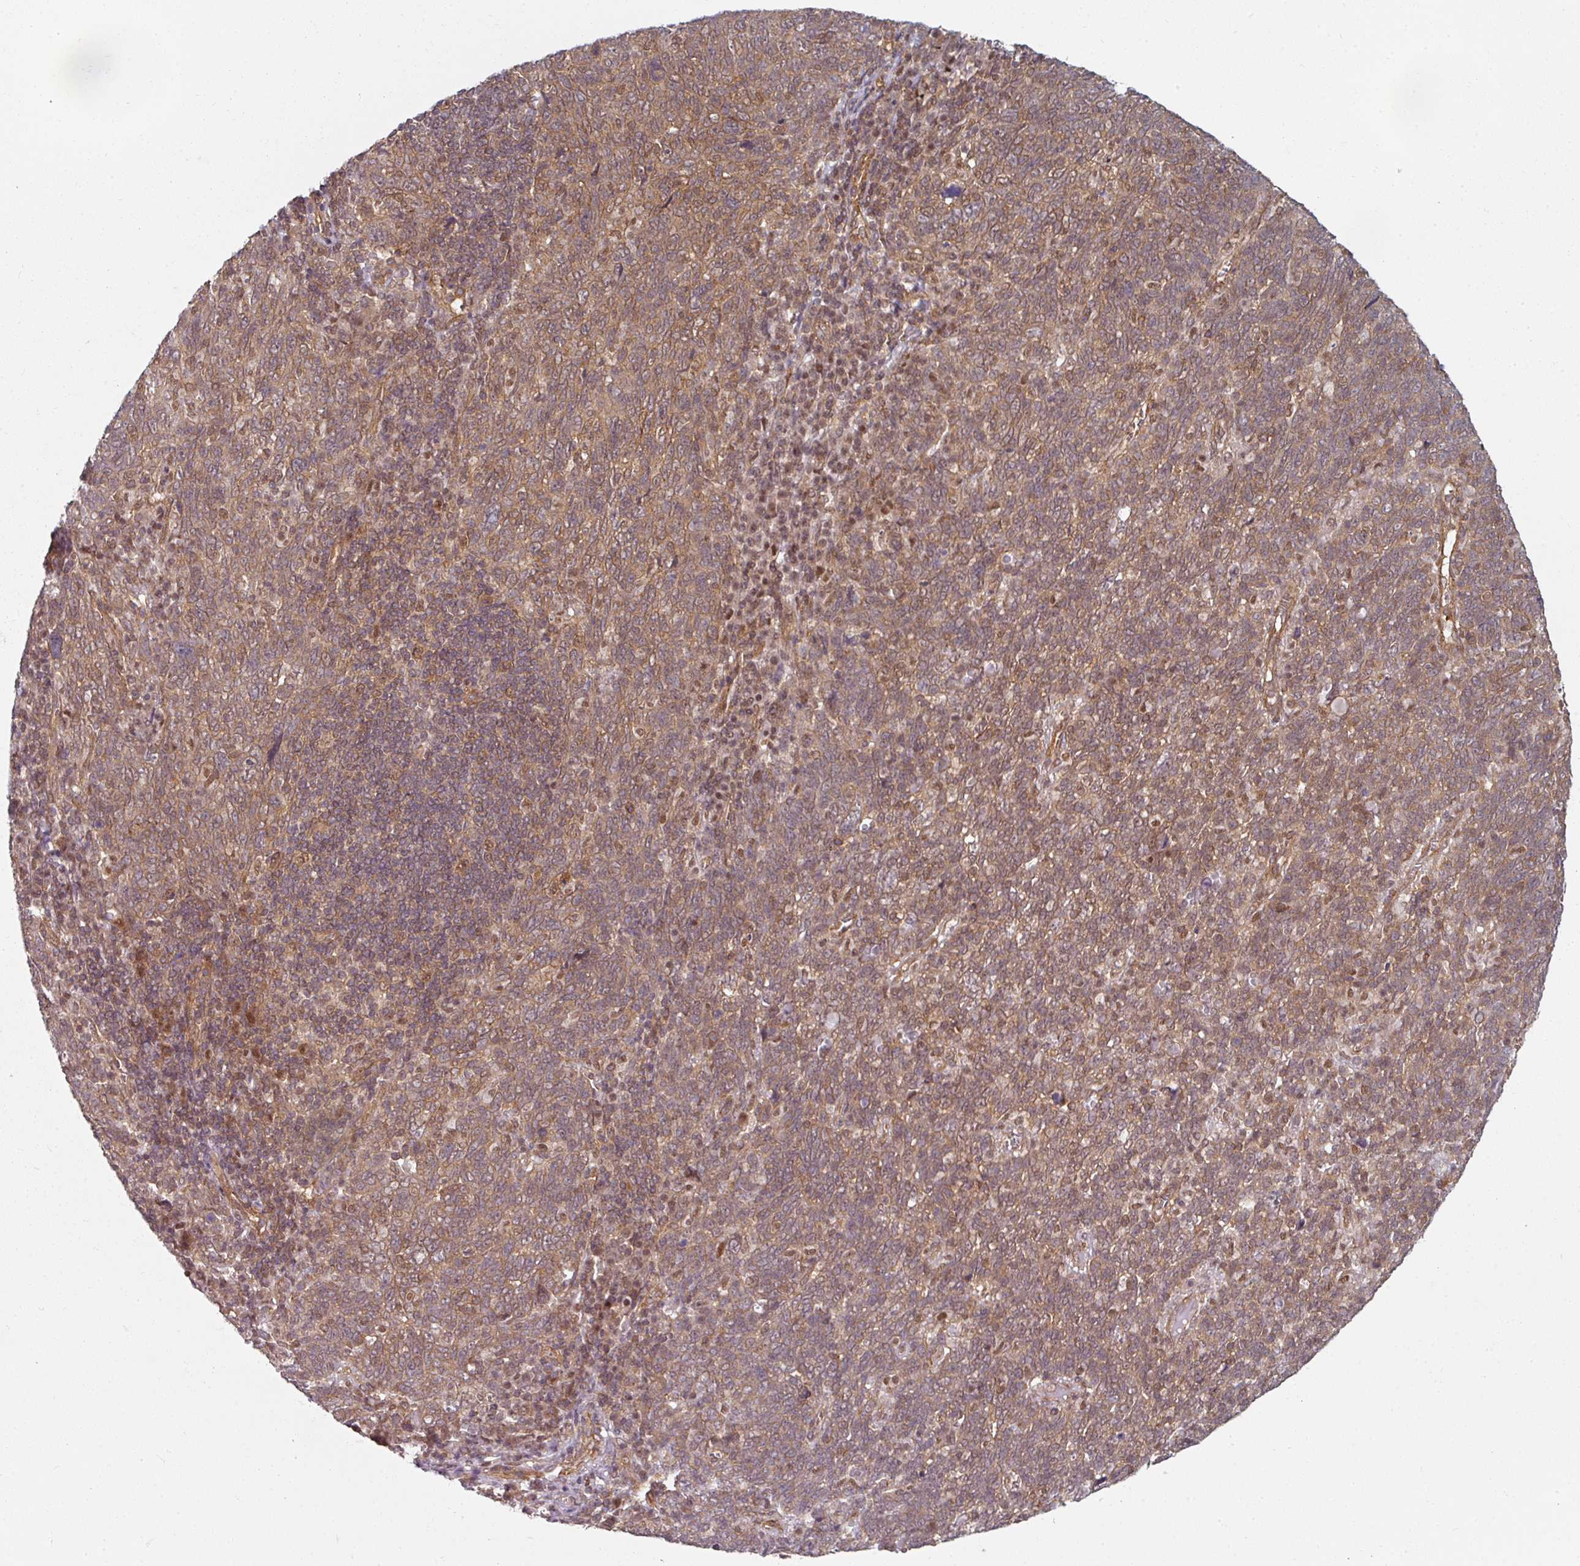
{"staining": {"intensity": "moderate", "quantity": "25%-75%", "location": "cytoplasmic/membranous"}, "tissue": "lung cancer", "cell_type": "Tumor cells", "image_type": "cancer", "snomed": [{"axis": "morphology", "description": "Squamous cell carcinoma, NOS"}, {"axis": "topography", "description": "Lung"}], "caption": "The micrograph shows immunohistochemical staining of squamous cell carcinoma (lung). There is moderate cytoplasmic/membranous positivity is appreciated in approximately 25%-75% of tumor cells.", "gene": "PSME3IP1", "patient": {"sex": "female", "age": 72}}